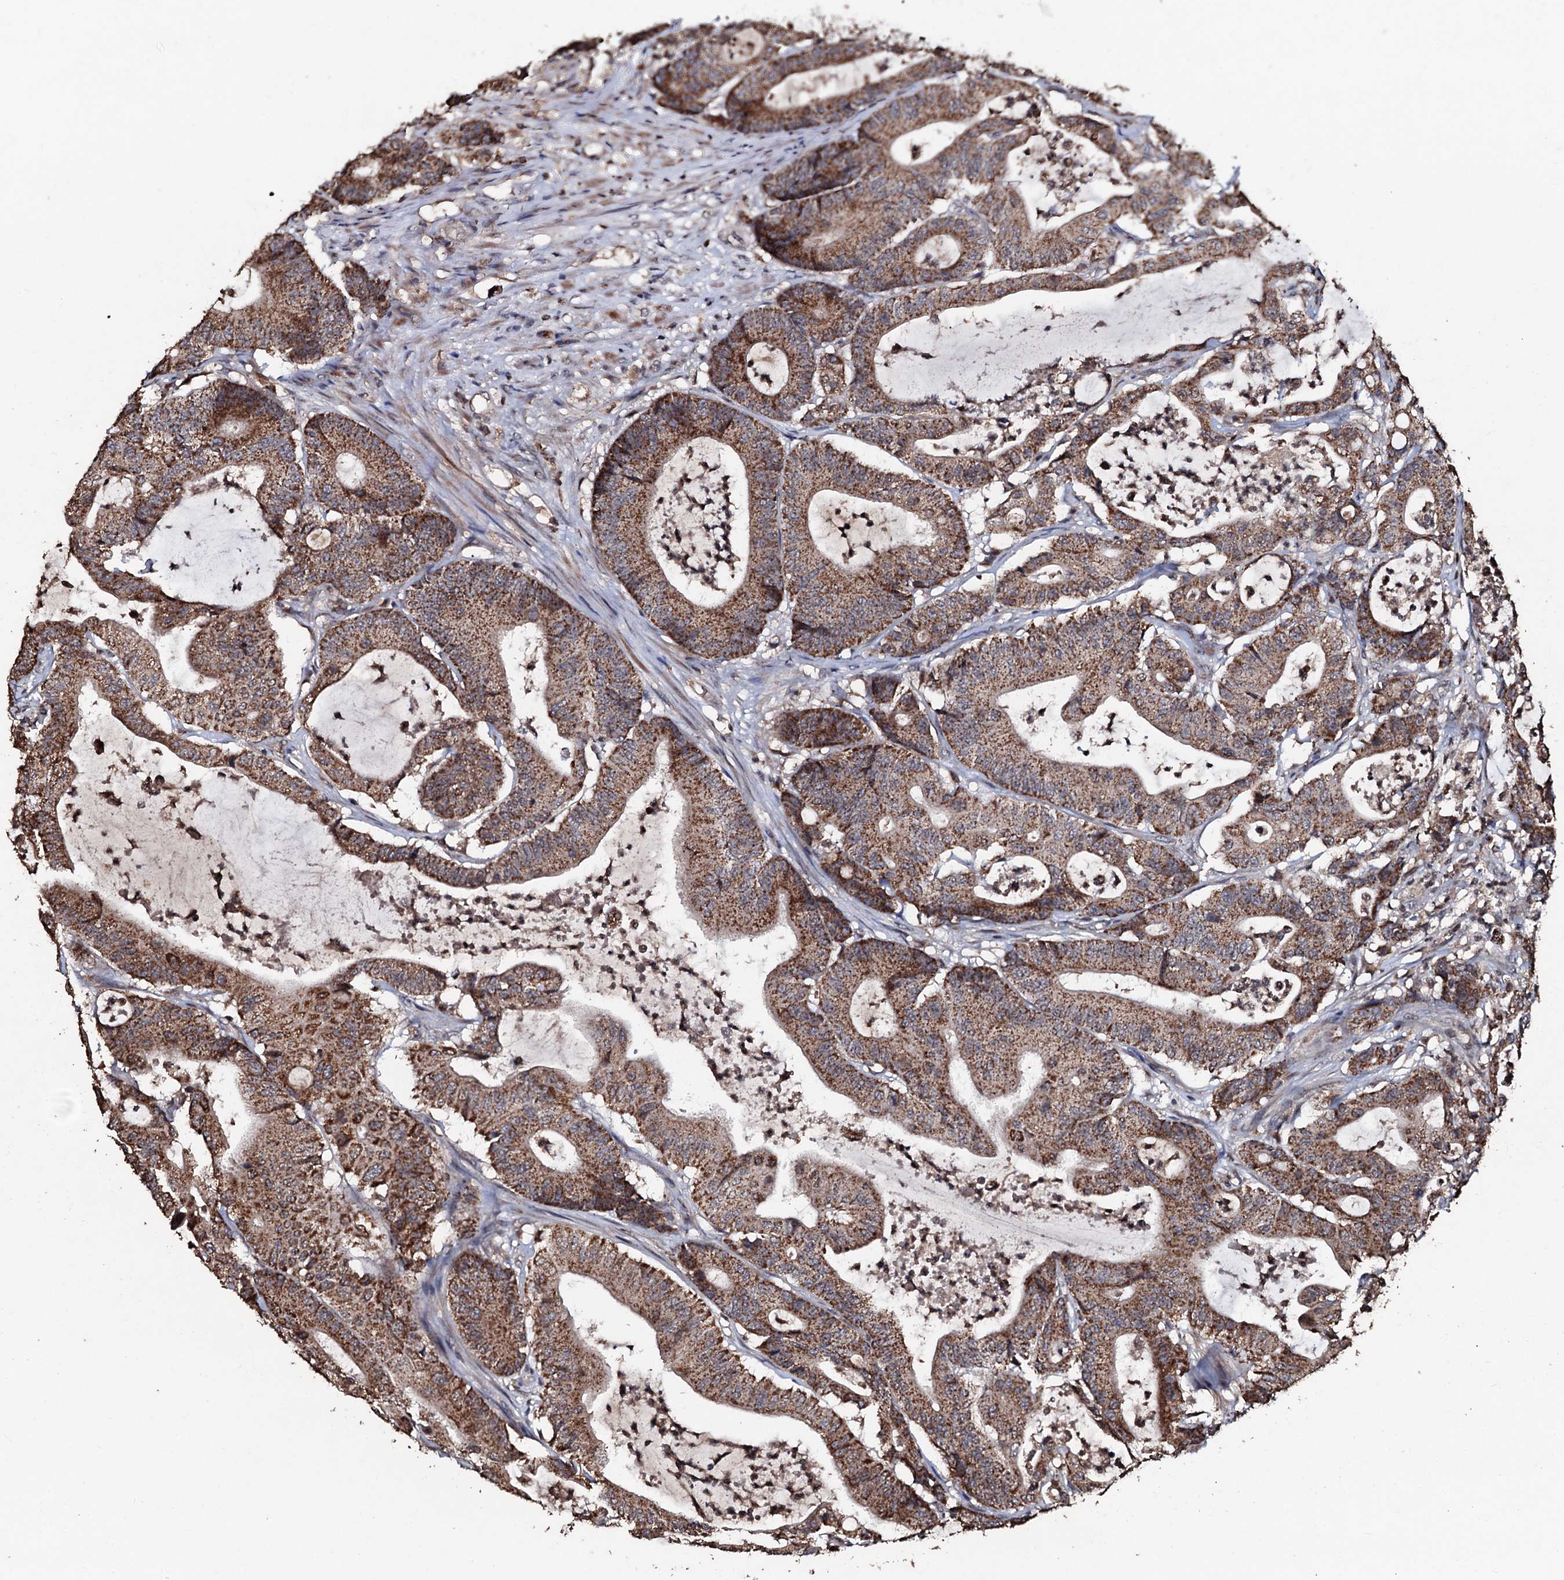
{"staining": {"intensity": "strong", "quantity": ">75%", "location": "cytoplasmic/membranous"}, "tissue": "colorectal cancer", "cell_type": "Tumor cells", "image_type": "cancer", "snomed": [{"axis": "morphology", "description": "Adenocarcinoma, NOS"}, {"axis": "topography", "description": "Colon"}], "caption": "Immunohistochemistry of human colorectal cancer reveals high levels of strong cytoplasmic/membranous expression in approximately >75% of tumor cells.", "gene": "SDHAF2", "patient": {"sex": "female", "age": 84}}